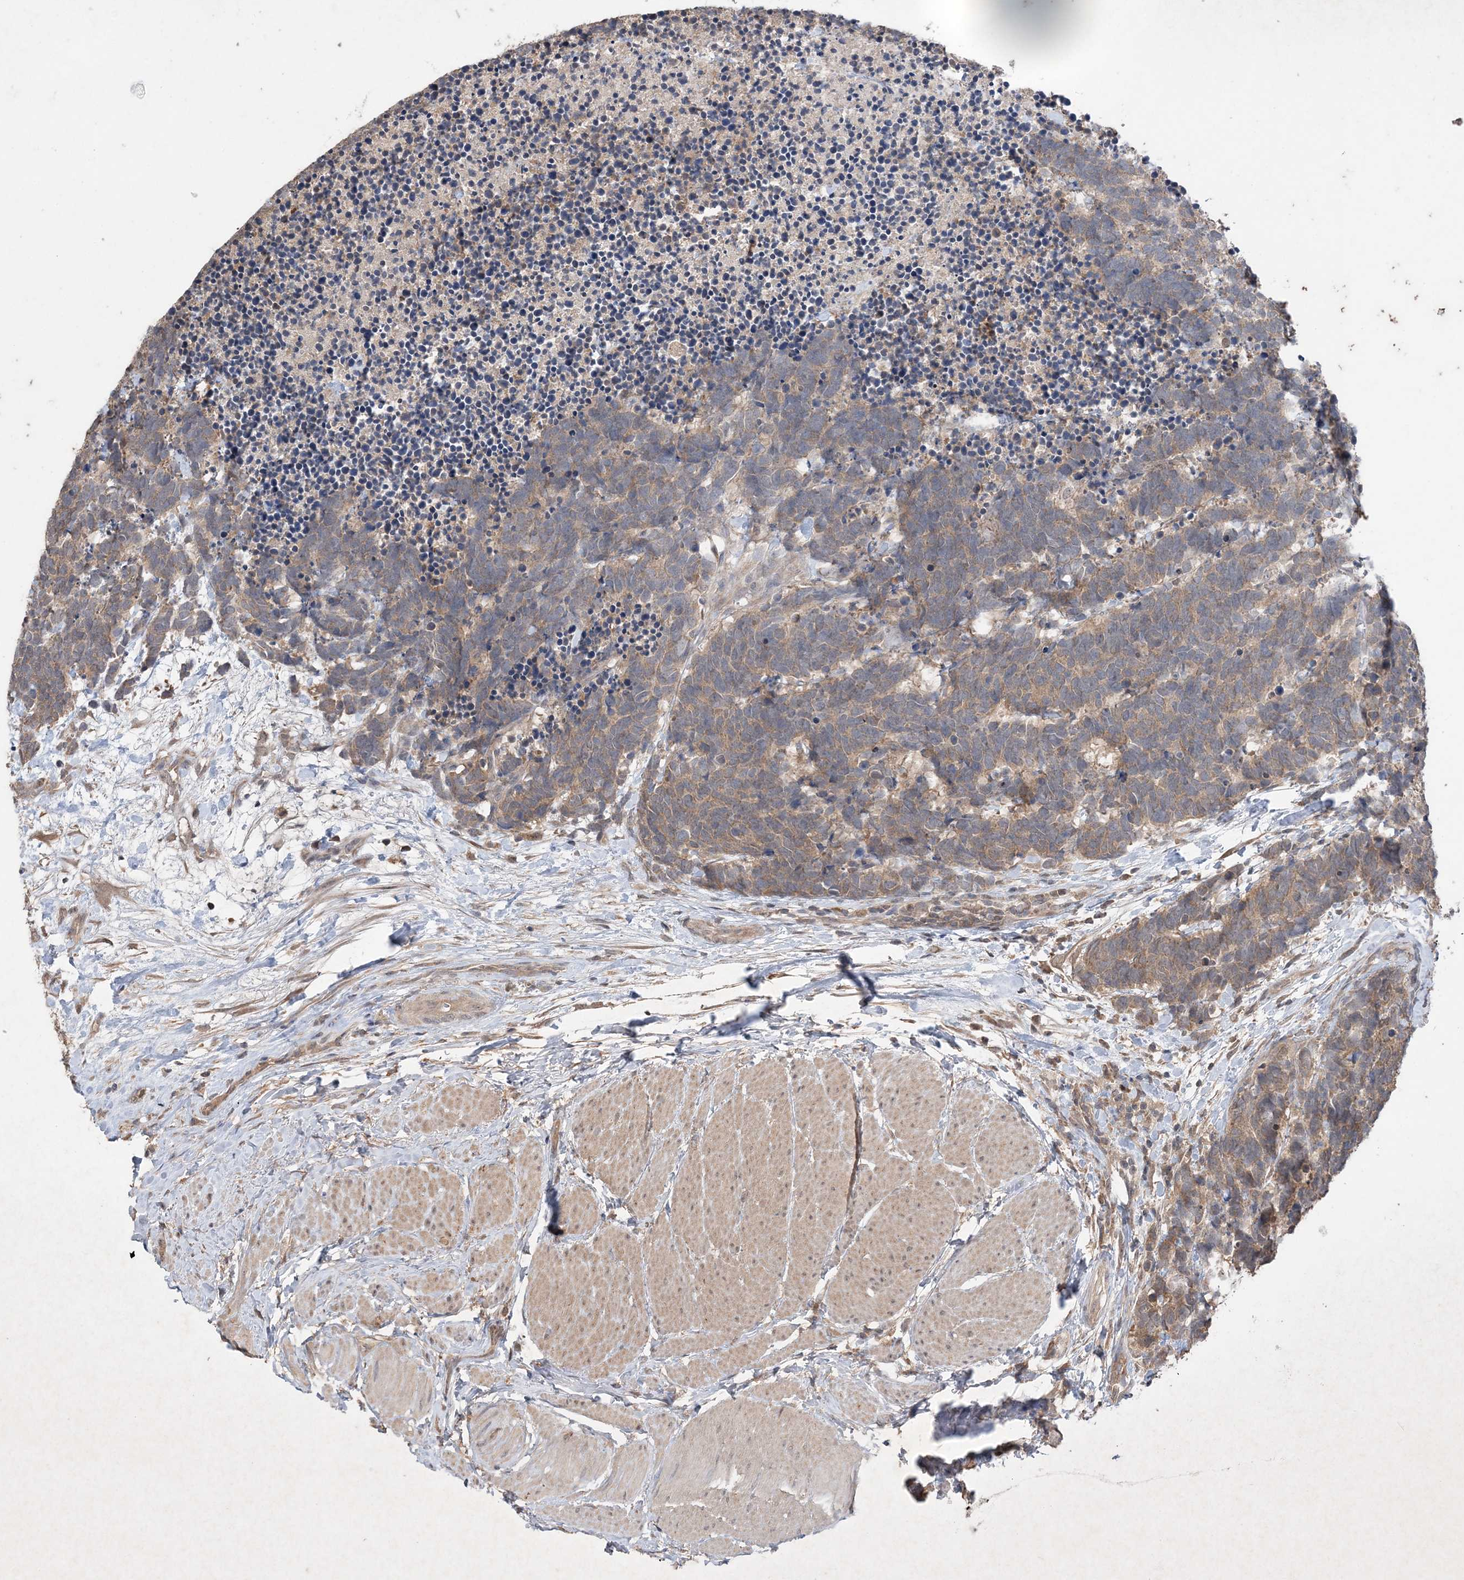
{"staining": {"intensity": "weak", "quantity": ">75%", "location": "cytoplasmic/membranous"}, "tissue": "carcinoid", "cell_type": "Tumor cells", "image_type": "cancer", "snomed": [{"axis": "morphology", "description": "Carcinoma, NOS"}, {"axis": "morphology", "description": "Carcinoid, malignant, NOS"}, {"axis": "topography", "description": "Urinary bladder"}], "caption": "High-power microscopy captured an IHC micrograph of carcinoid, revealing weak cytoplasmic/membranous expression in about >75% of tumor cells.", "gene": "AKR7A2", "patient": {"sex": "male", "age": 57}}